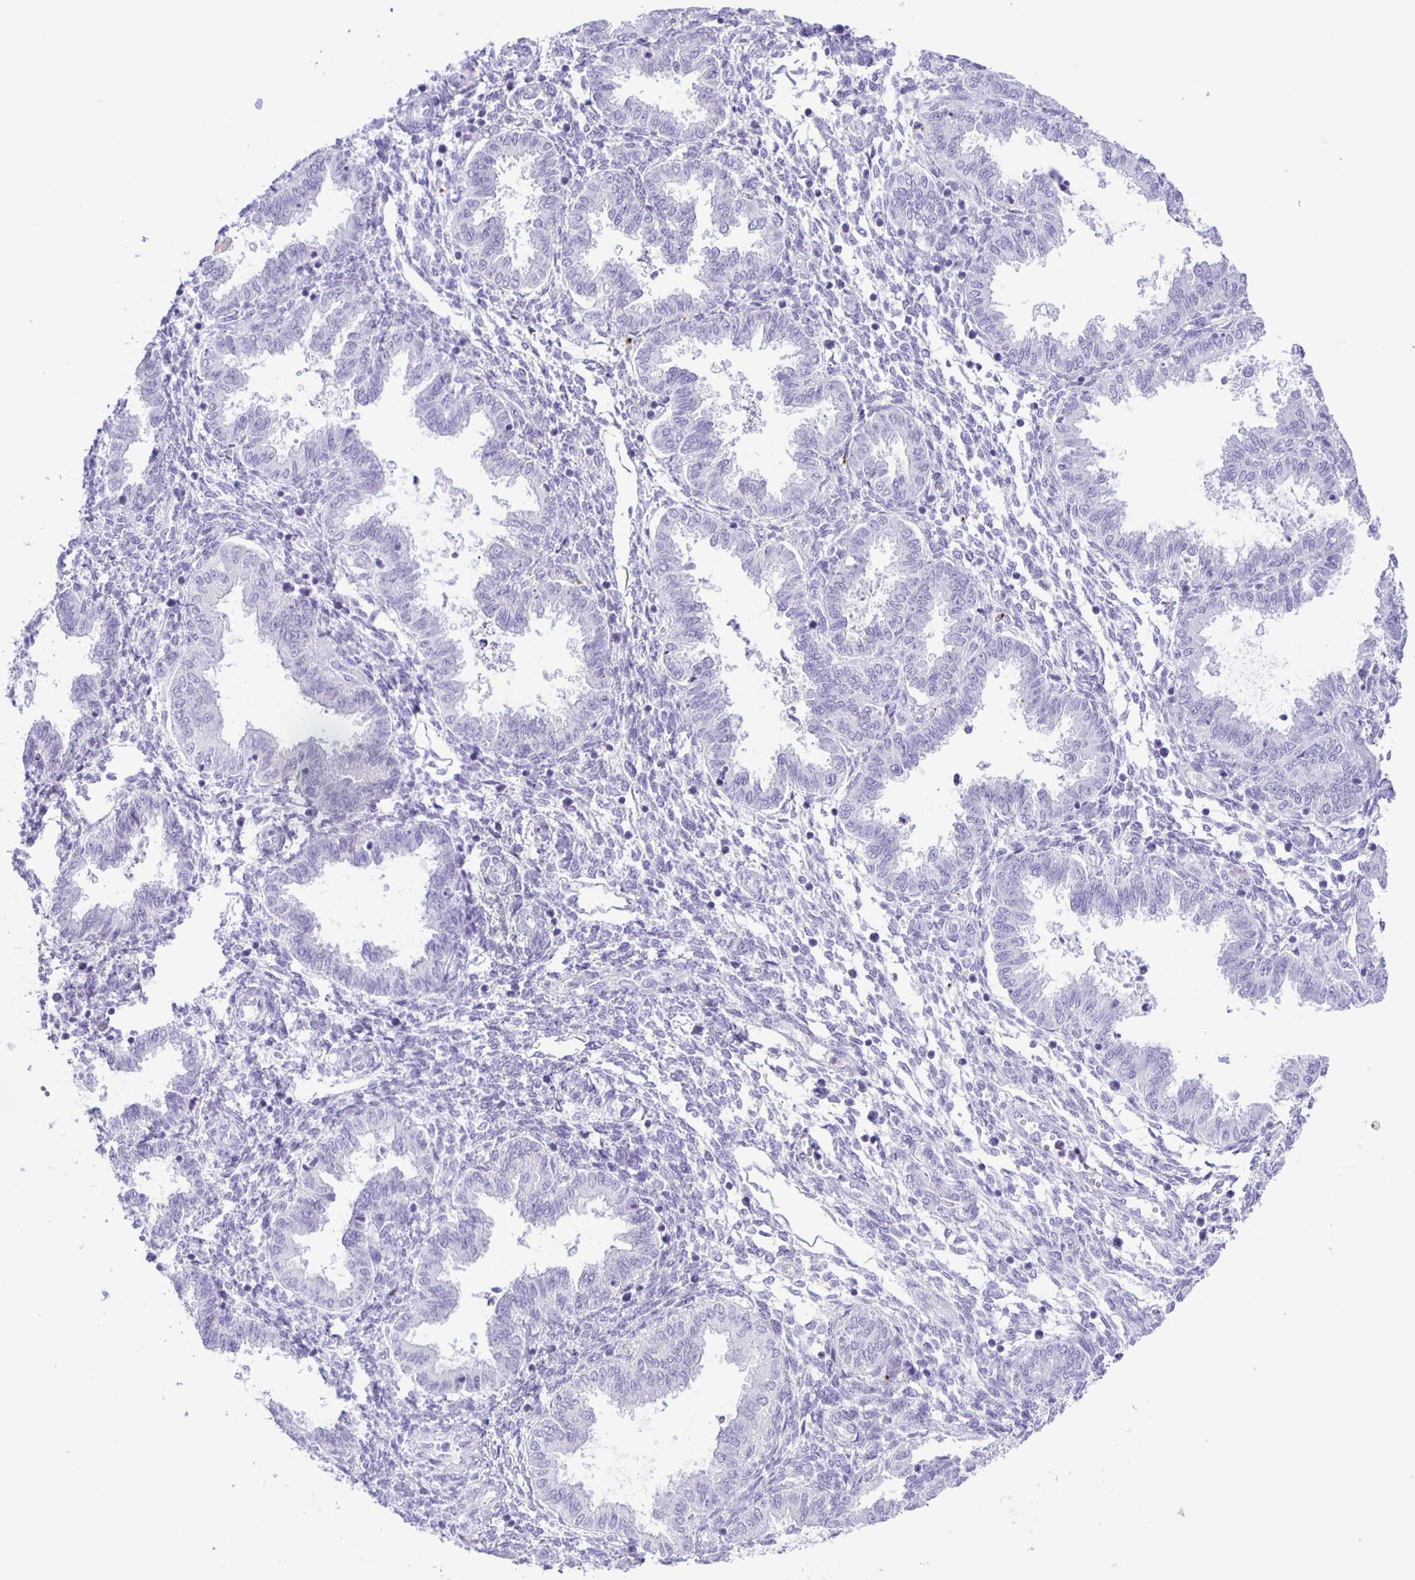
{"staining": {"intensity": "negative", "quantity": "none", "location": "none"}, "tissue": "endometrium", "cell_type": "Cells in endometrial stroma", "image_type": "normal", "snomed": [{"axis": "morphology", "description": "Normal tissue, NOS"}, {"axis": "topography", "description": "Endometrium"}], "caption": "This is an IHC photomicrograph of normal human endometrium. There is no expression in cells in endometrial stroma.", "gene": "EZHIP", "patient": {"sex": "female", "age": 33}}